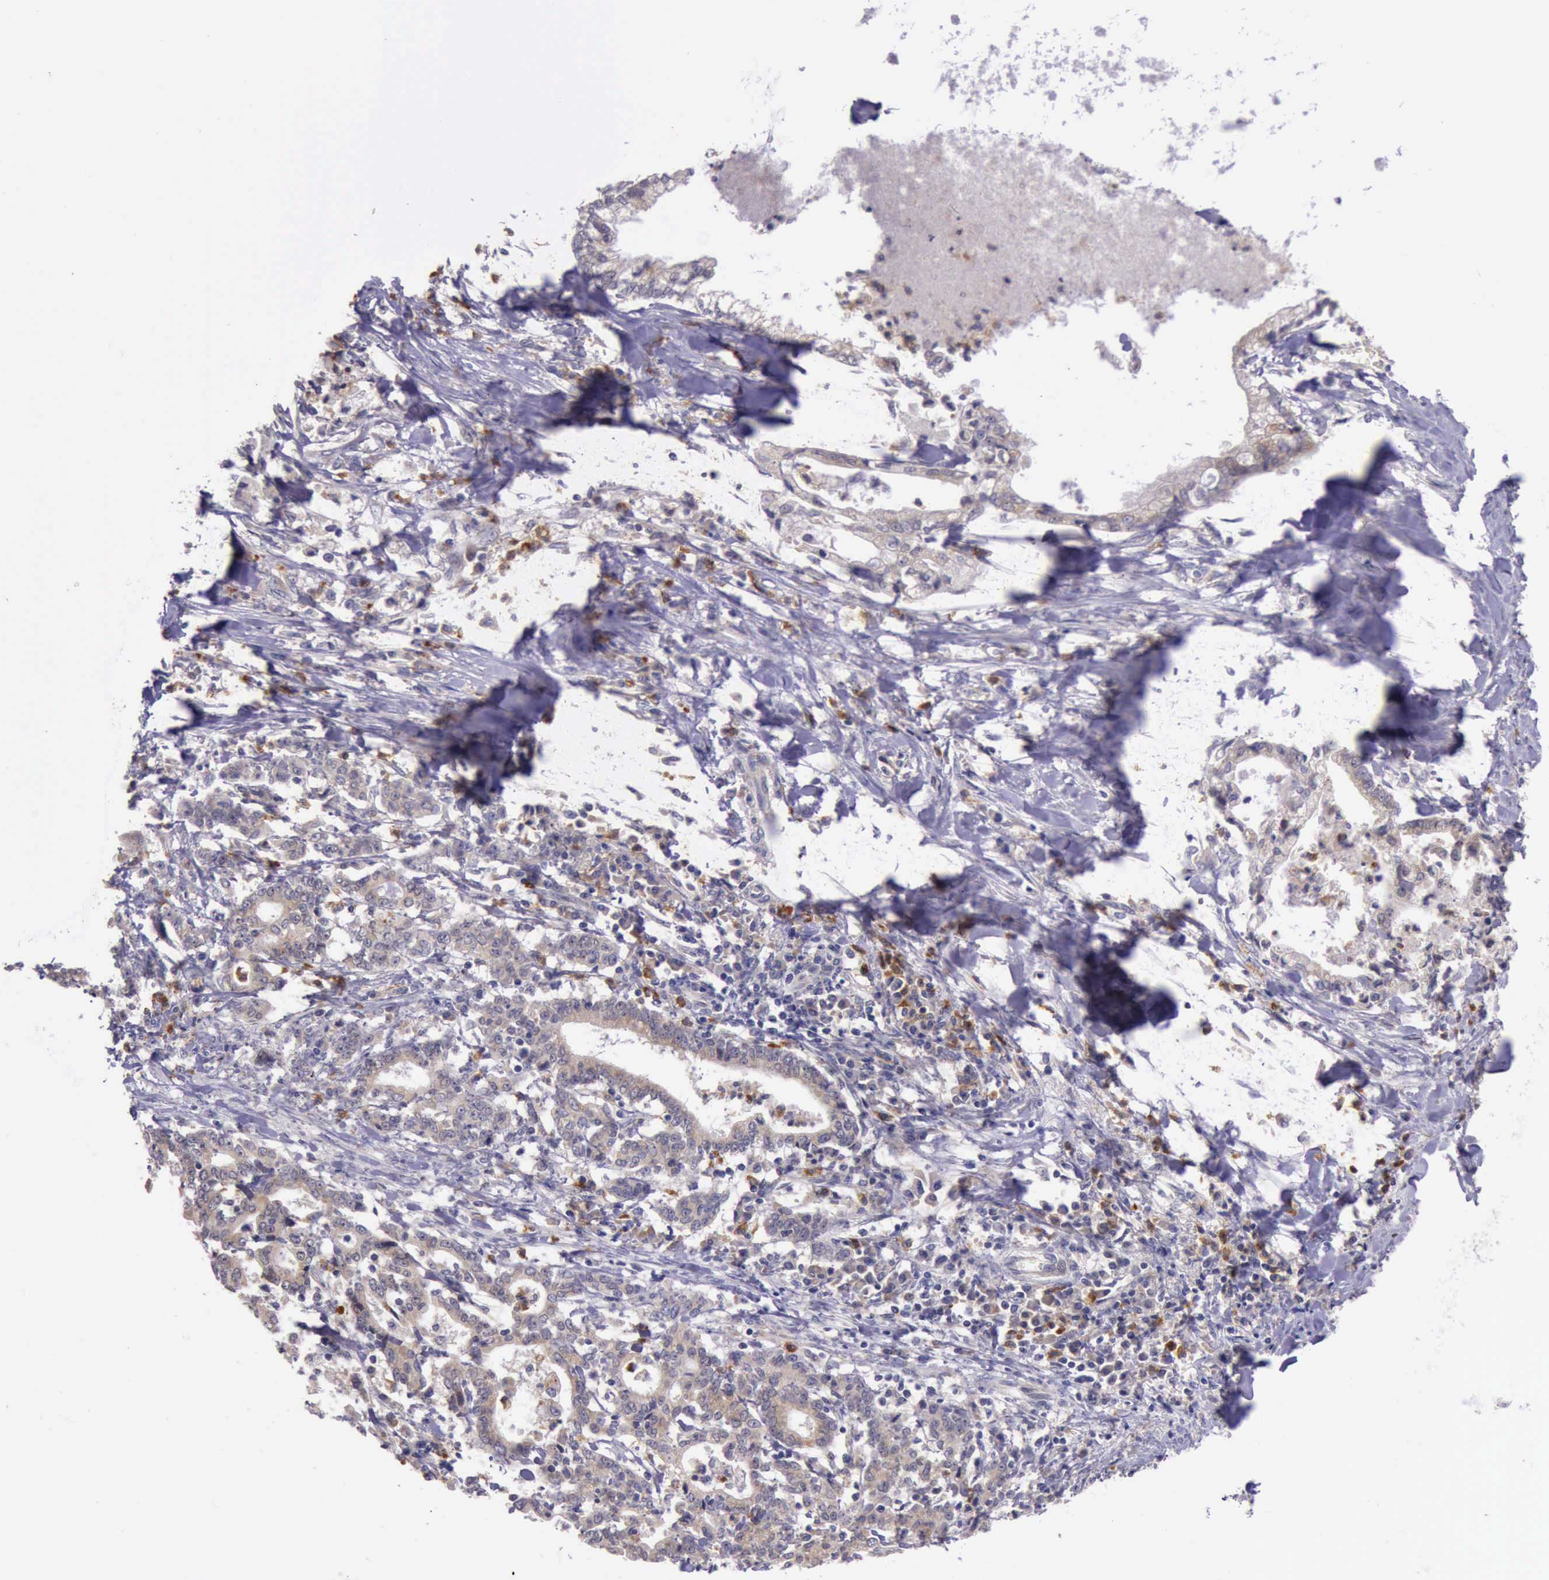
{"staining": {"intensity": "weak", "quantity": ">75%", "location": "cytoplasmic/membranous"}, "tissue": "liver cancer", "cell_type": "Tumor cells", "image_type": "cancer", "snomed": [{"axis": "morphology", "description": "Cholangiocarcinoma"}, {"axis": "topography", "description": "Liver"}], "caption": "Protein staining of liver cholangiocarcinoma tissue demonstrates weak cytoplasmic/membranous positivity in about >75% of tumor cells.", "gene": "PLEK2", "patient": {"sex": "male", "age": 57}}